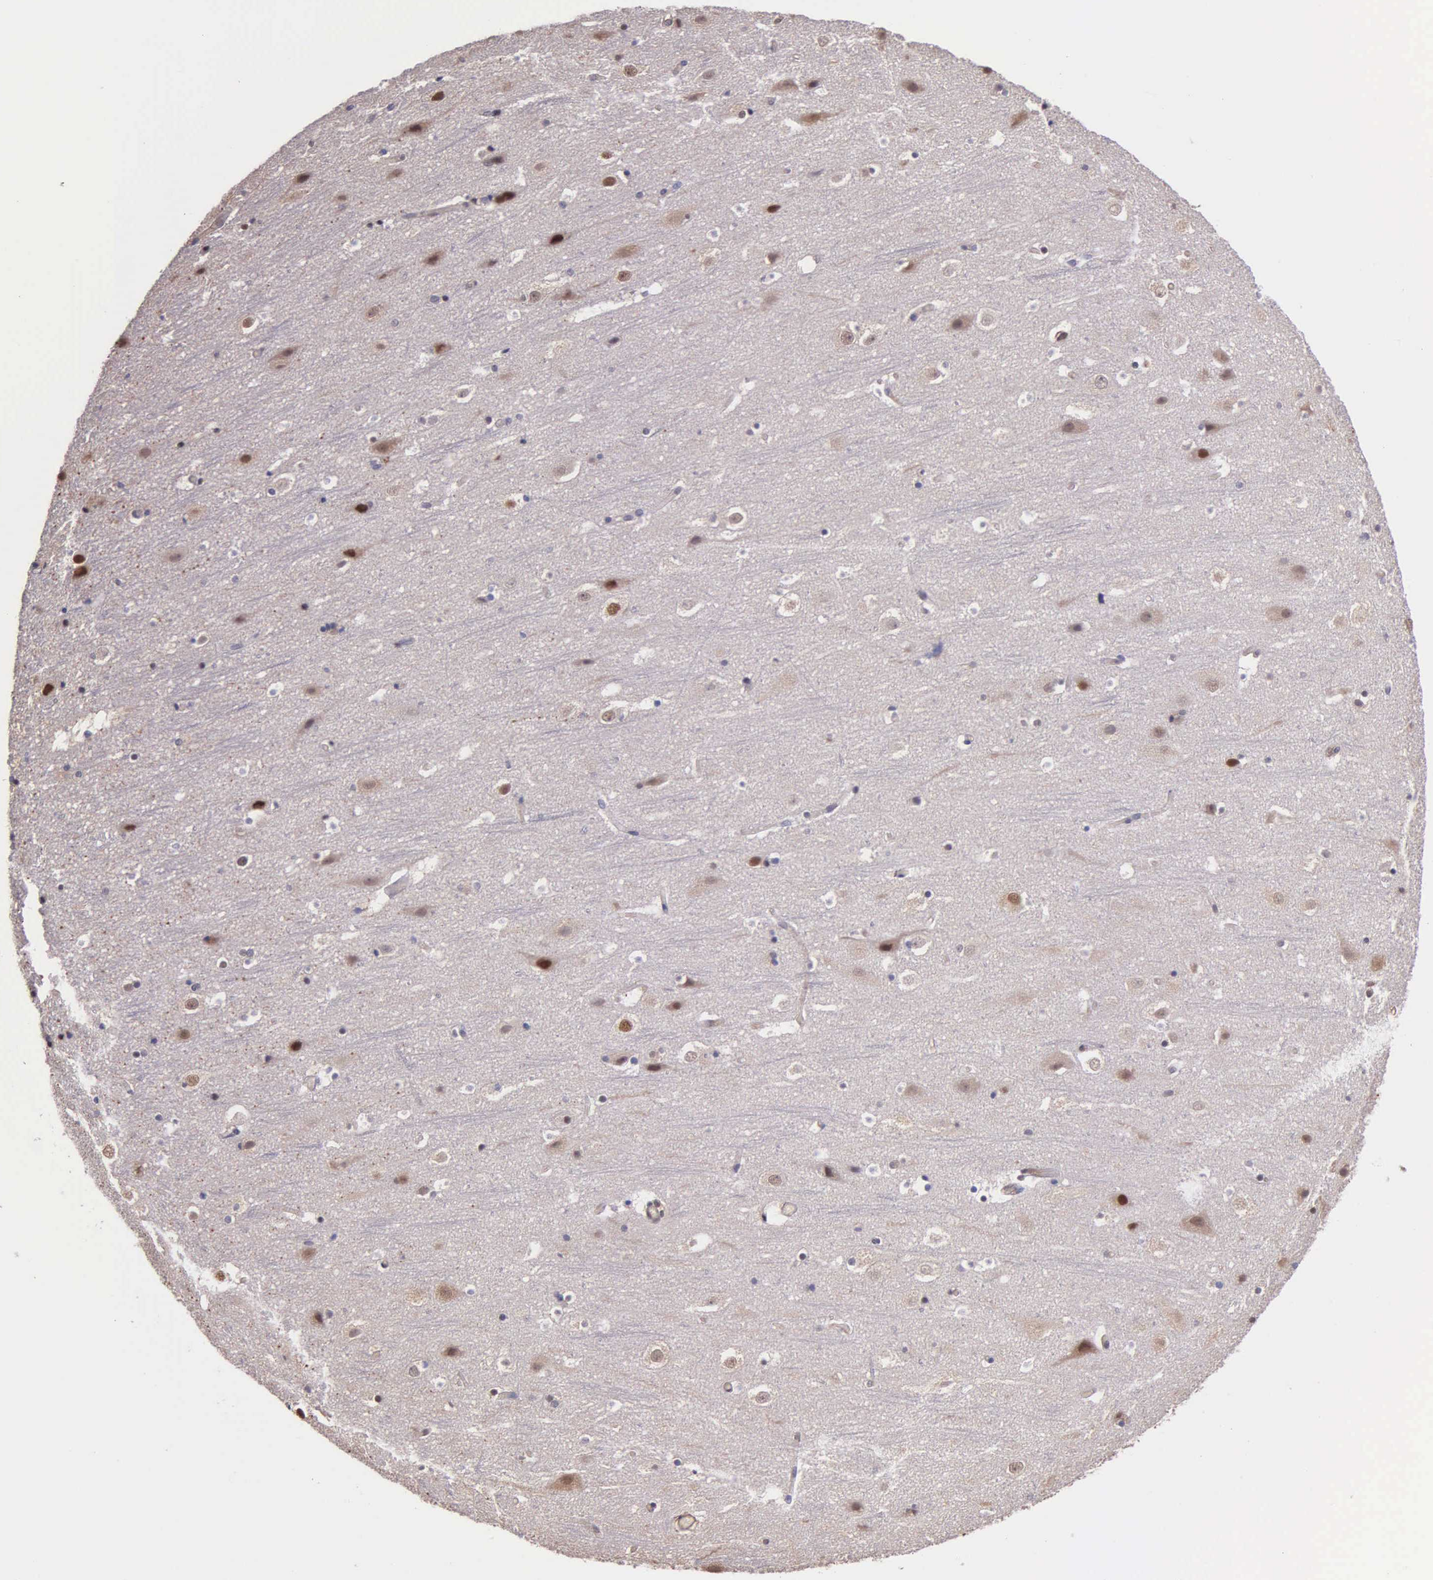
{"staining": {"intensity": "moderate", "quantity": "25%-75%", "location": "cytoplasmic/membranous,nuclear"}, "tissue": "cerebral cortex", "cell_type": "Endothelial cells", "image_type": "normal", "snomed": [{"axis": "morphology", "description": "Normal tissue, NOS"}, {"axis": "topography", "description": "Cerebral cortex"}], "caption": "Benign cerebral cortex displays moderate cytoplasmic/membranous,nuclear positivity in about 25%-75% of endothelial cells, visualized by immunohistochemistry.", "gene": "PSMC1", "patient": {"sex": "male", "age": 45}}